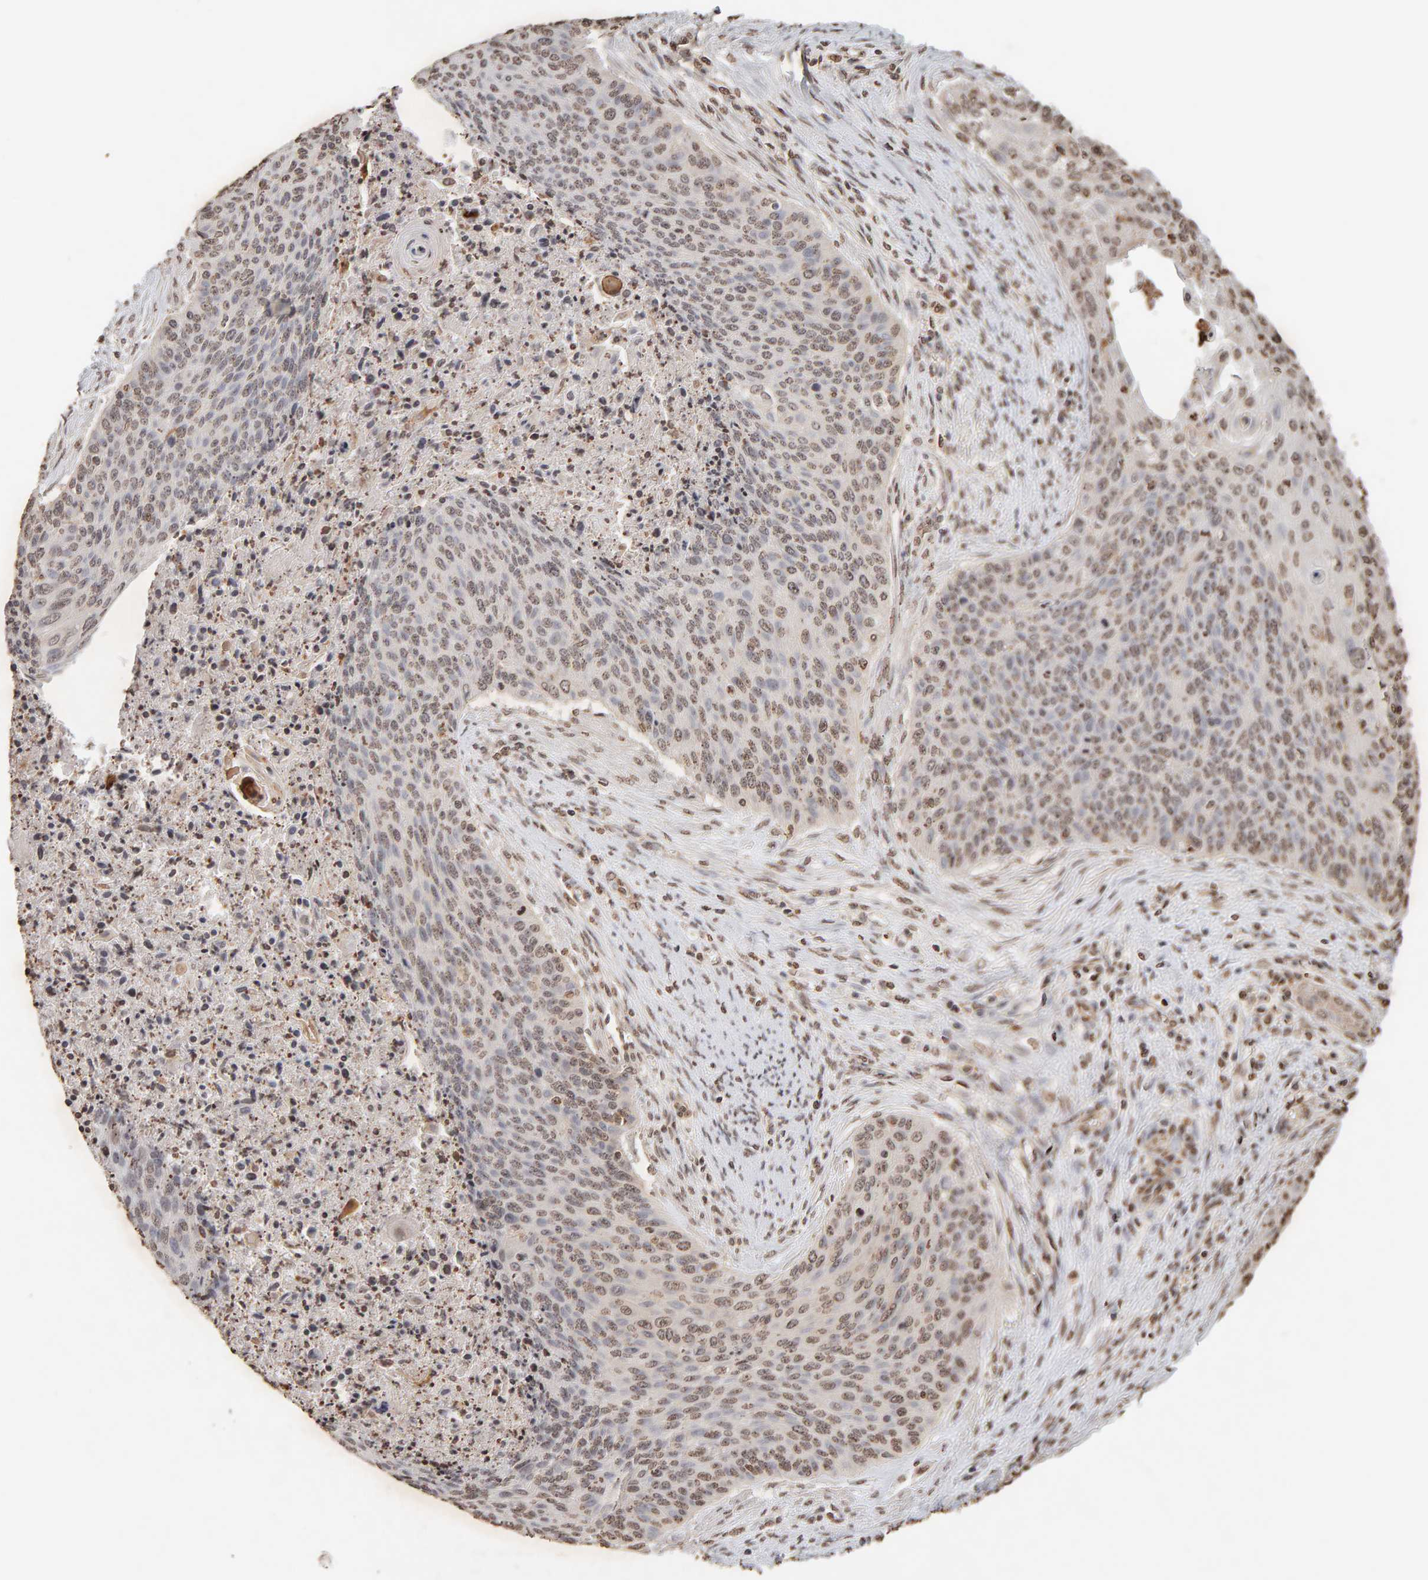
{"staining": {"intensity": "weak", "quantity": ">75%", "location": "nuclear"}, "tissue": "cervical cancer", "cell_type": "Tumor cells", "image_type": "cancer", "snomed": [{"axis": "morphology", "description": "Squamous cell carcinoma, NOS"}, {"axis": "topography", "description": "Cervix"}], "caption": "IHC of human cervical squamous cell carcinoma demonstrates low levels of weak nuclear positivity in approximately >75% of tumor cells.", "gene": "DNAJB5", "patient": {"sex": "female", "age": 55}}